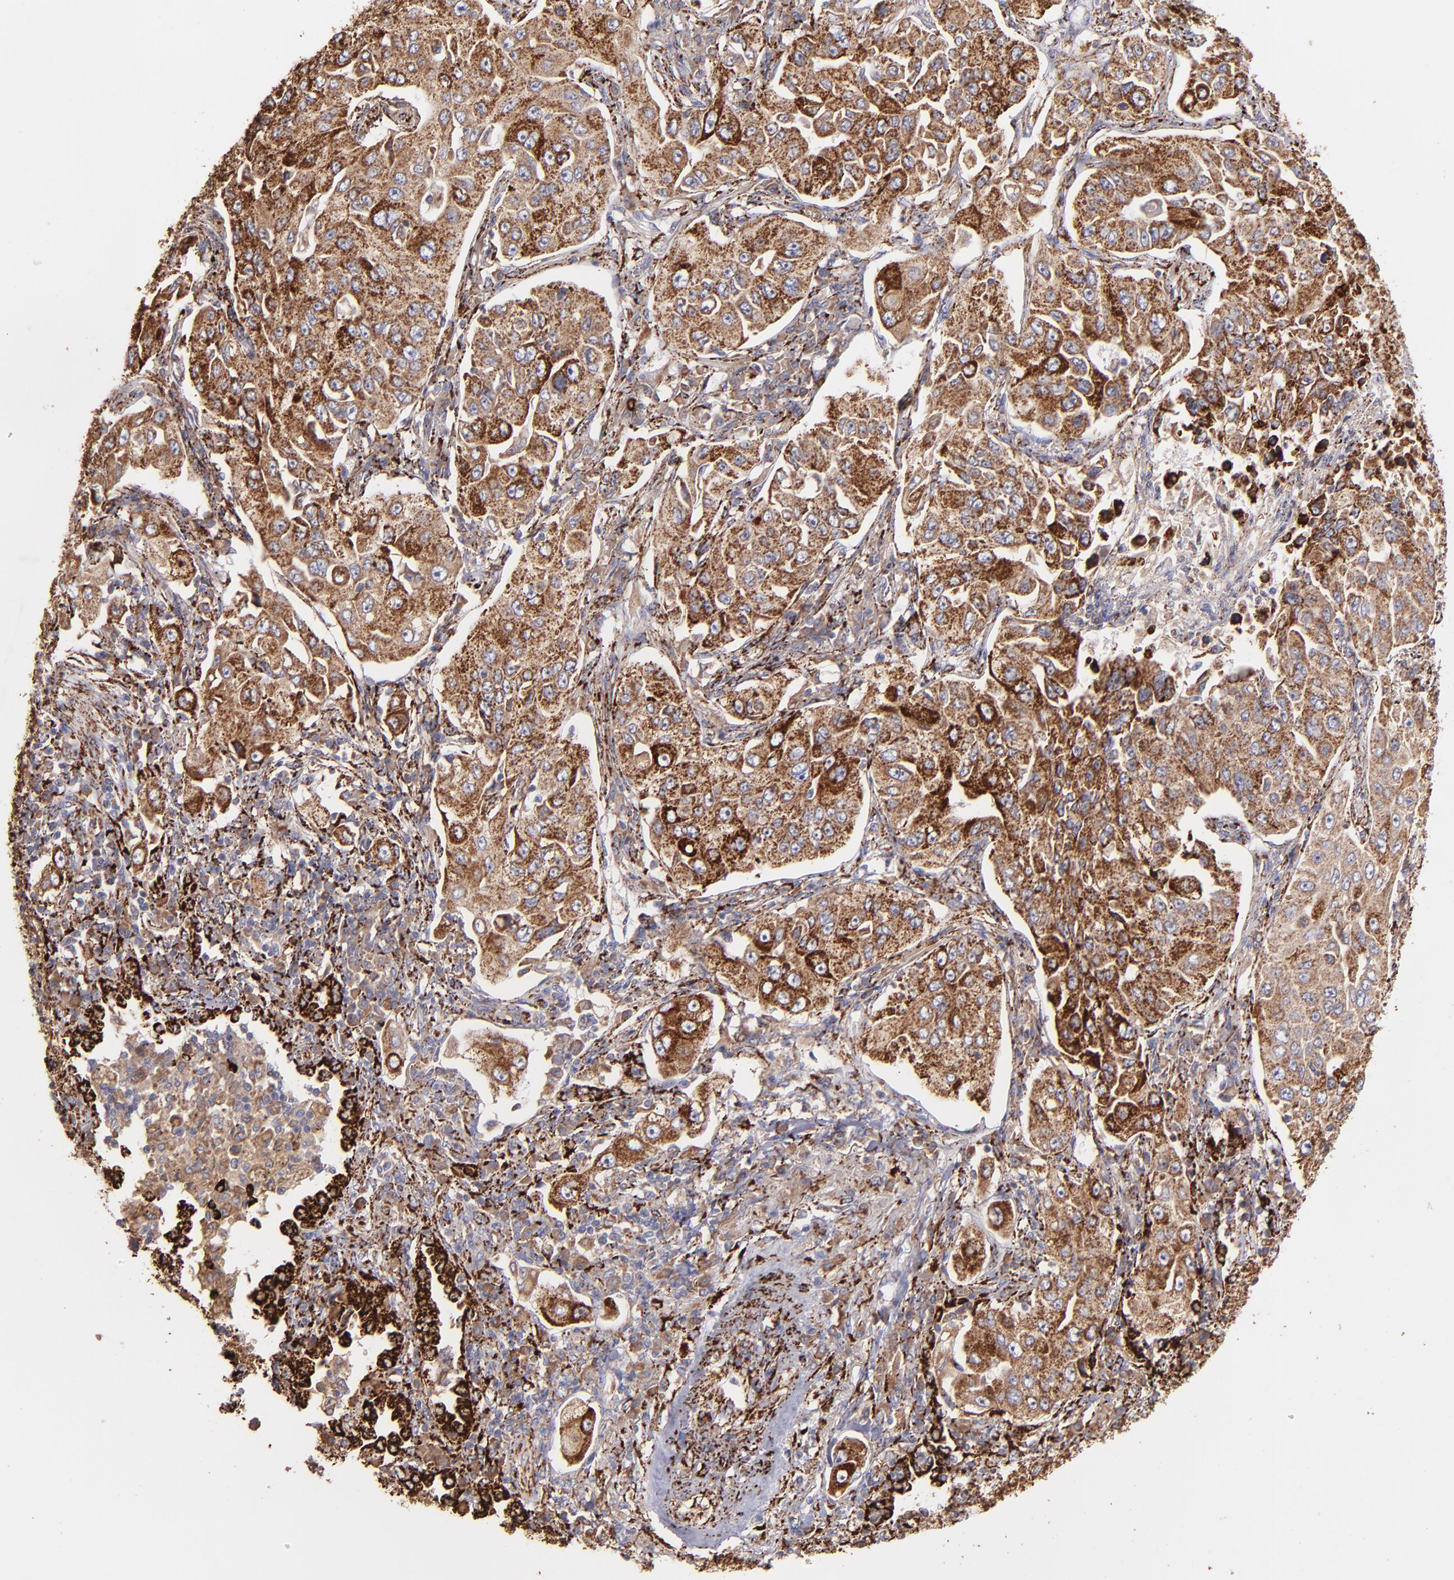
{"staining": {"intensity": "moderate", "quantity": ">75%", "location": "cytoplasmic/membranous"}, "tissue": "lung cancer", "cell_type": "Tumor cells", "image_type": "cancer", "snomed": [{"axis": "morphology", "description": "Adenocarcinoma, NOS"}, {"axis": "topography", "description": "Lung"}], "caption": "High-magnification brightfield microscopy of lung cancer (adenocarcinoma) stained with DAB (brown) and counterstained with hematoxylin (blue). tumor cells exhibit moderate cytoplasmic/membranous positivity is seen in about>75% of cells.", "gene": "MAOB", "patient": {"sex": "male", "age": 84}}